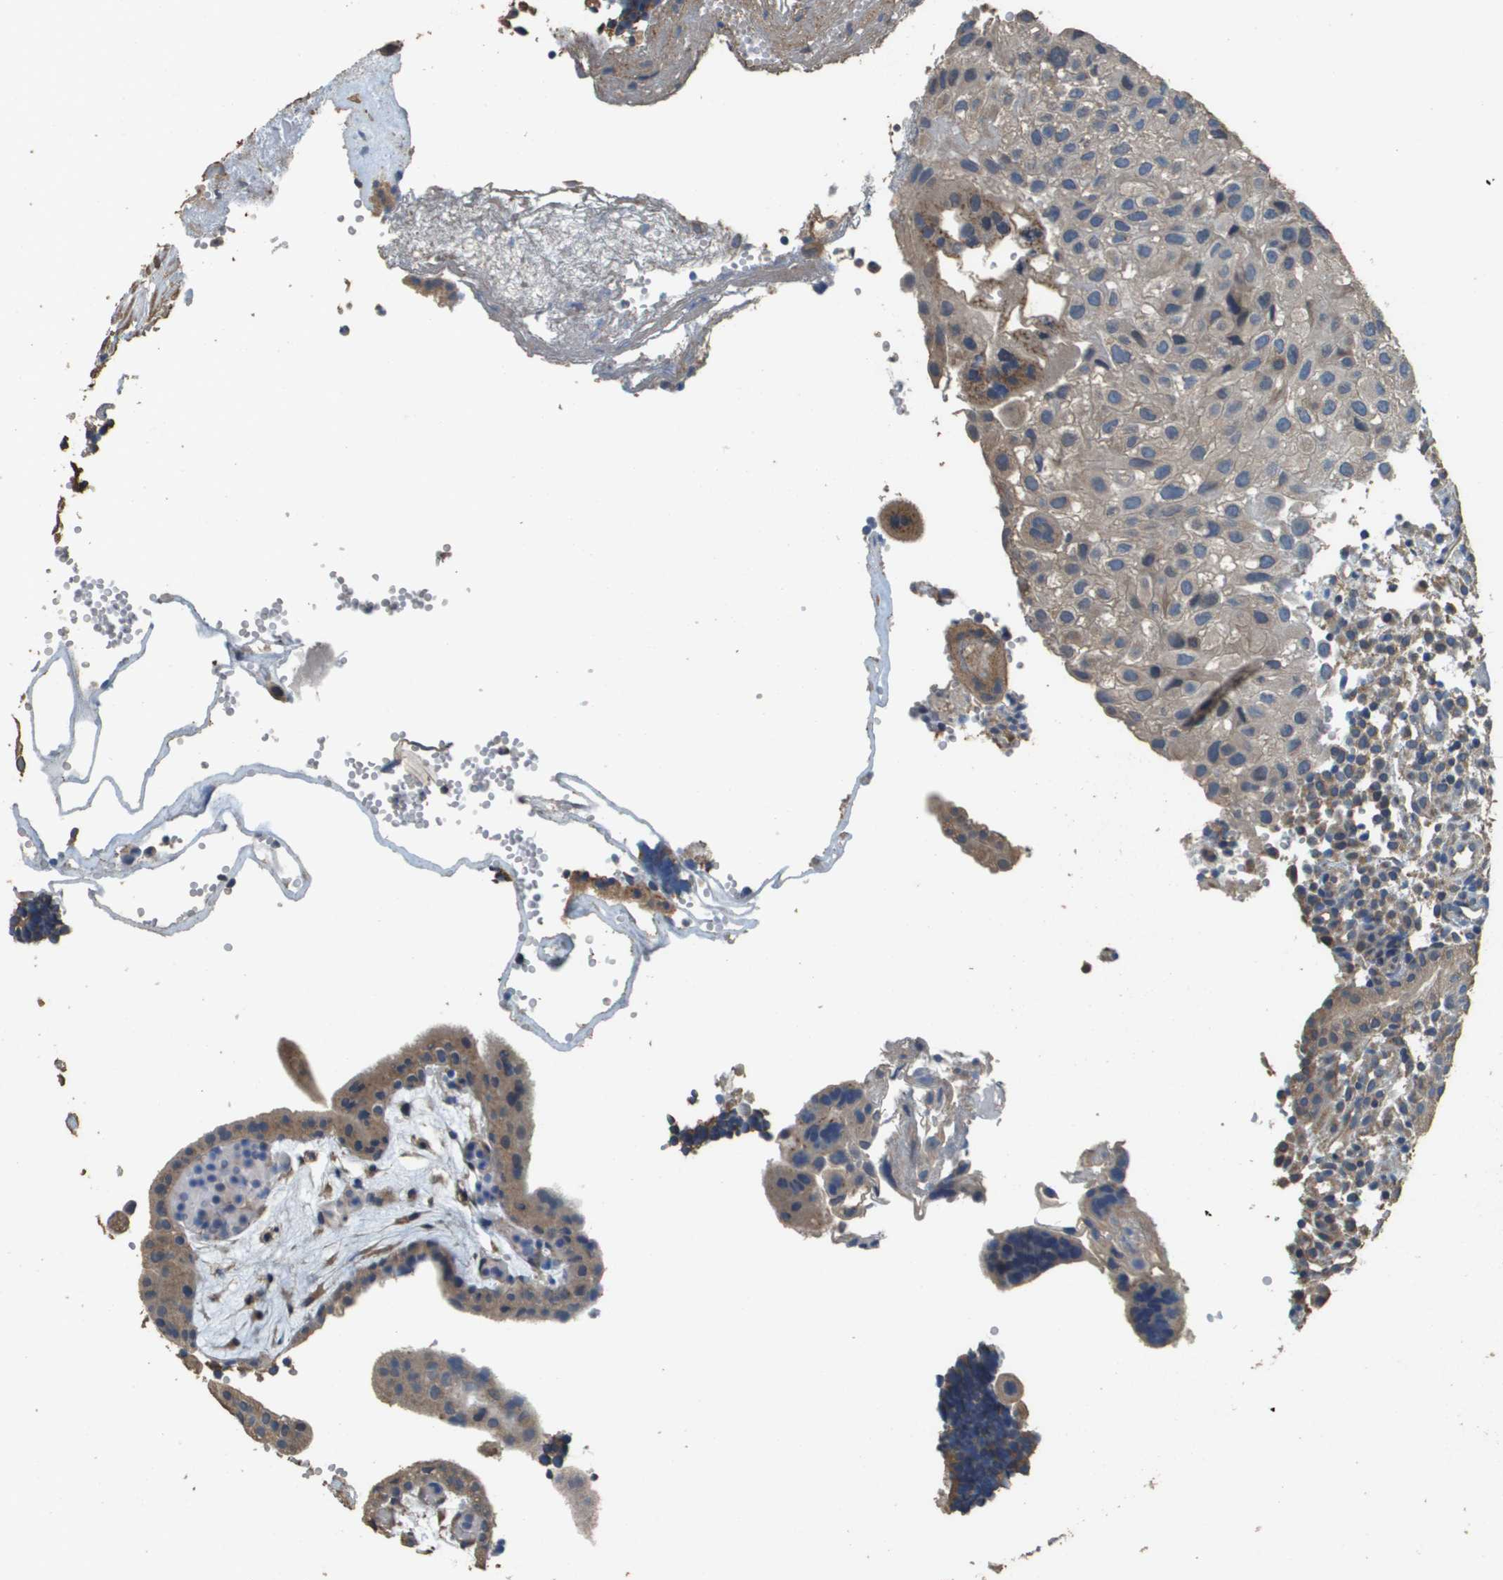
{"staining": {"intensity": "moderate", "quantity": ">75%", "location": "cytoplasmic/membranous"}, "tissue": "placenta", "cell_type": "Decidual cells", "image_type": "normal", "snomed": [{"axis": "morphology", "description": "Normal tissue, NOS"}, {"axis": "topography", "description": "Placenta"}], "caption": "Approximately >75% of decidual cells in benign placenta reveal moderate cytoplasmic/membranous protein positivity as visualized by brown immunohistochemical staining.", "gene": "RAB6B", "patient": {"sex": "female", "age": 18}}